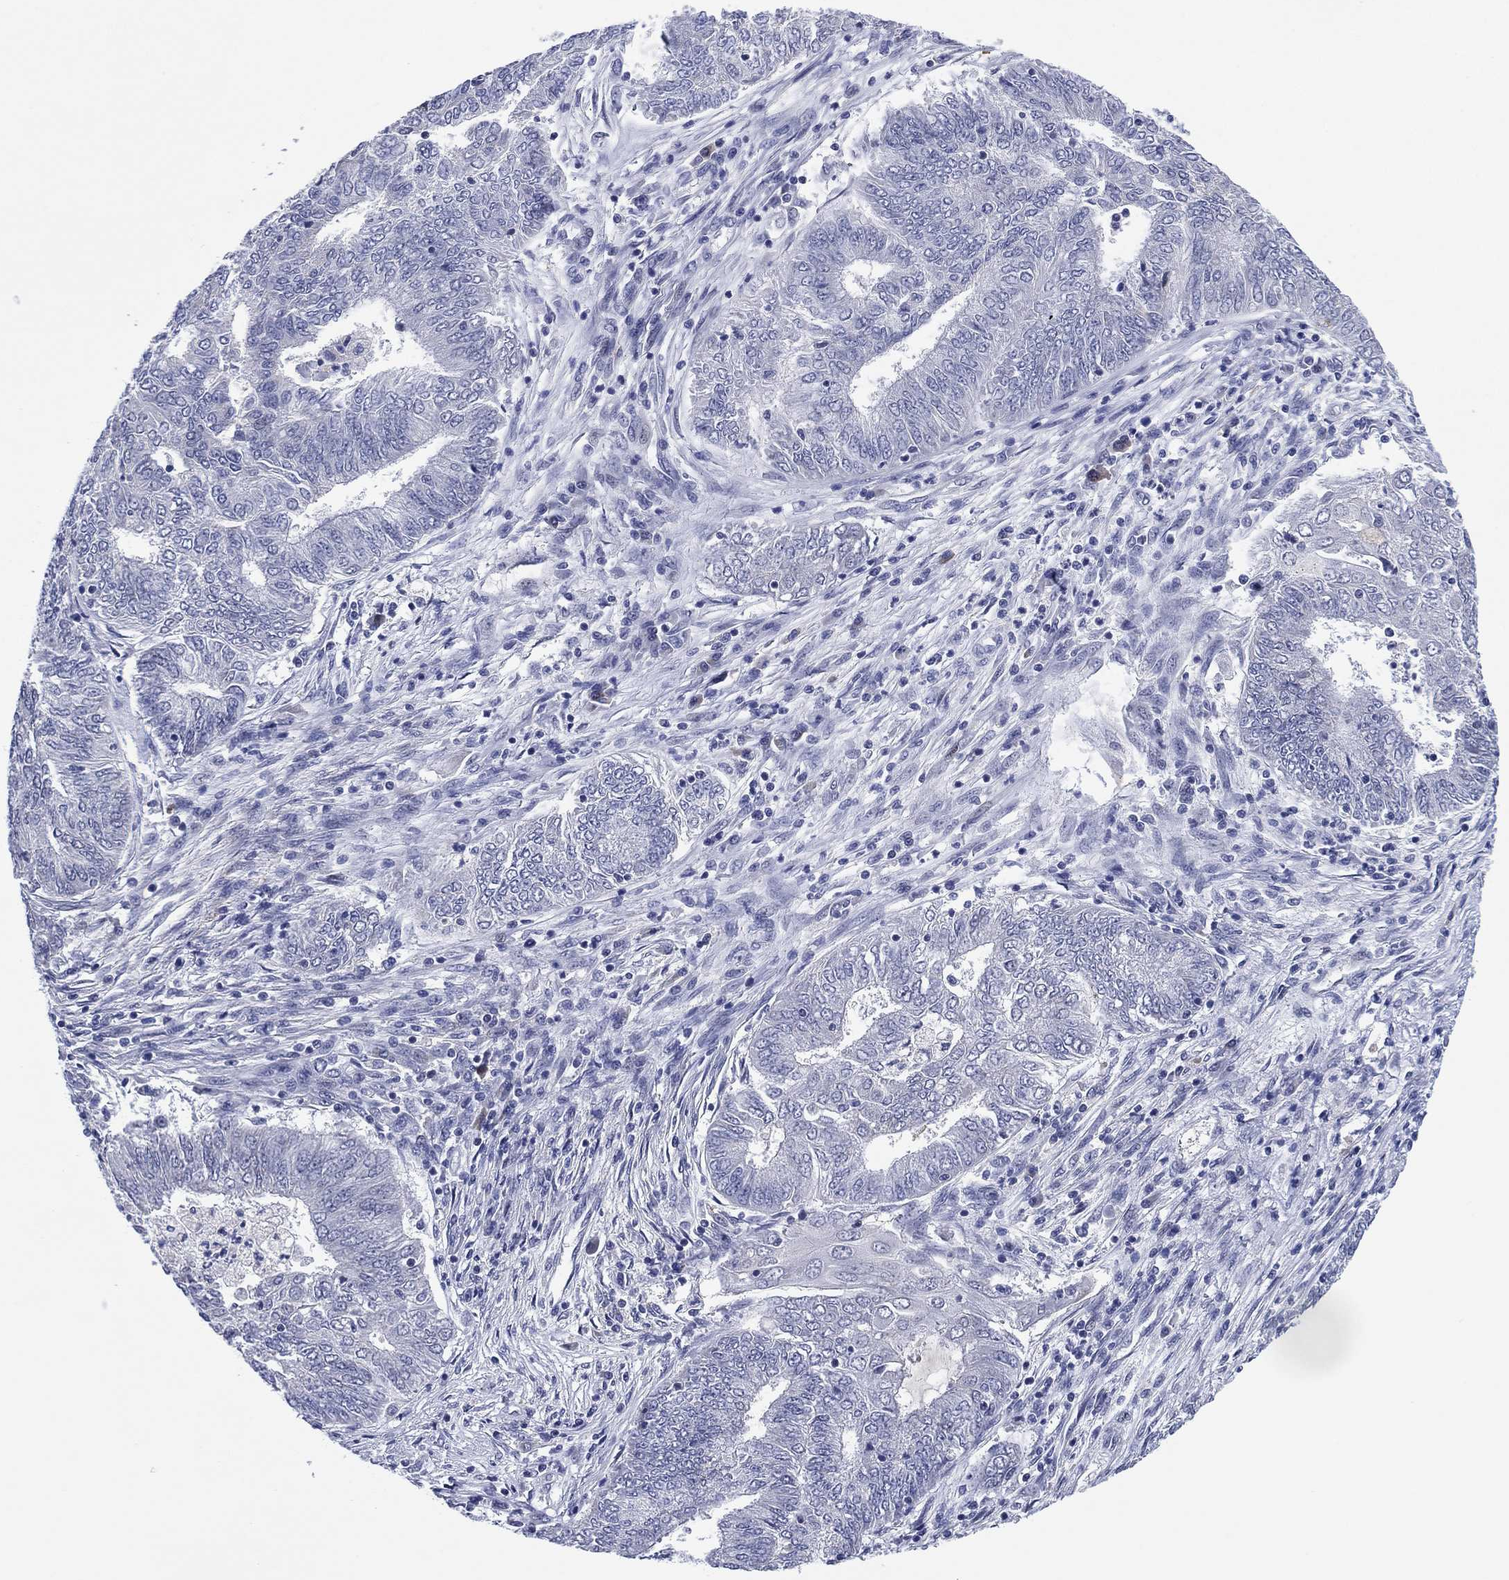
{"staining": {"intensity": "negative", "quantity": "none", "location": "none"}, "tissue": "endometrial cancer", "cell_type": "Tumor cells", "image_type": "cancer", "snomed": [{"axis": "morphology", "description": "Adenocarcinoma, NOS"}, {"axis": "topography", "description": "Endometrium"}], "caption": "DAB (3,3'-diaminobenzidine) immunohistochemical staining of endometrial cancer displays no significant expression in tumor cells.", "gene": "CLIP3", "patient": {"sex": "female", "age": 62}}